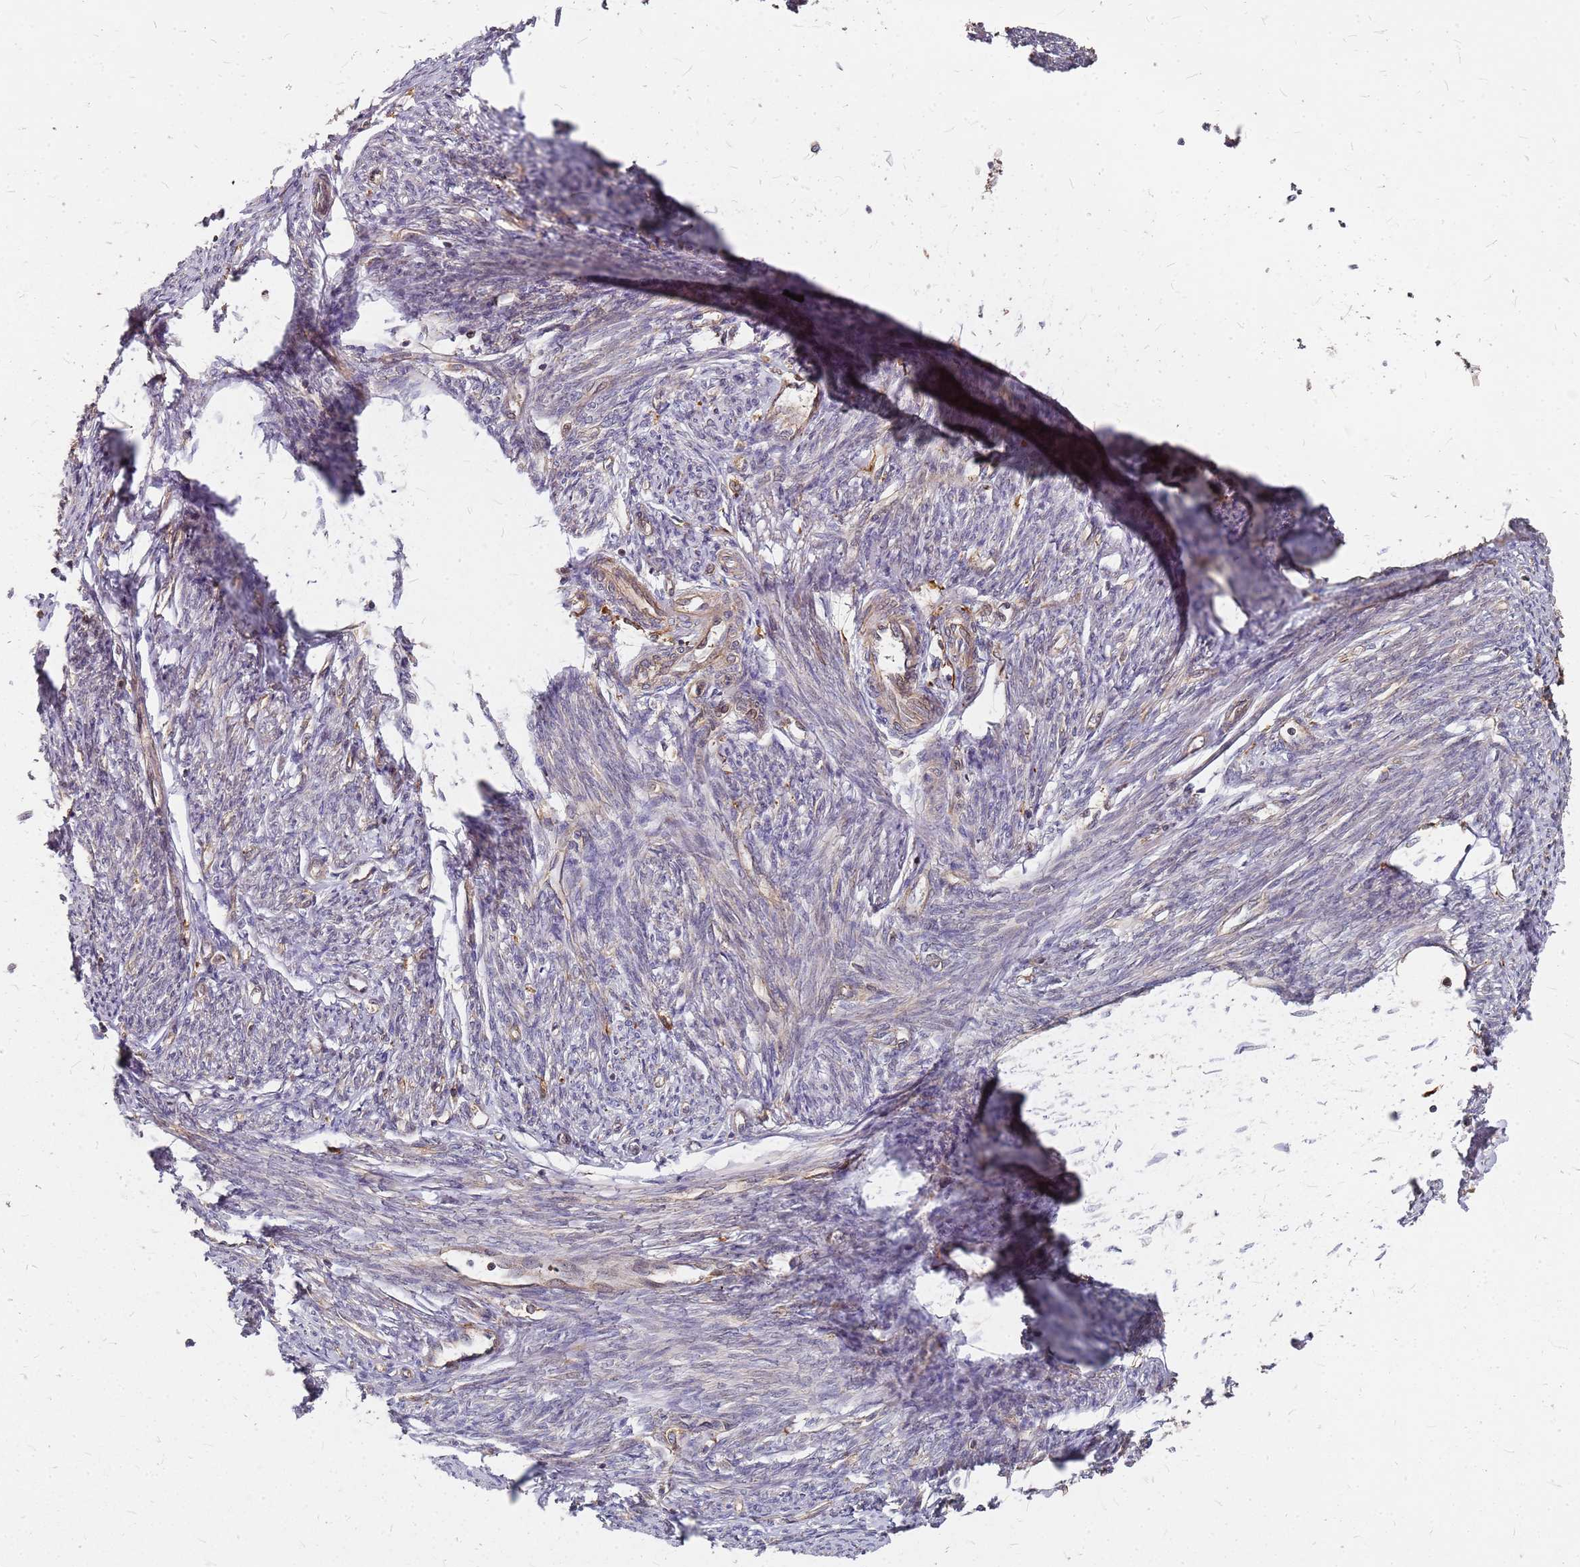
{"staining": {"intensity": "moderate", "quantity": "25%-75%", "location": "cytoplasmic/membranous"}, "tissue": "smooth muscle", "cell_type": "Smooth muscle cells", "image_type": "normal", "snomed": [{"axis": "morphology", "description": "Normal tissue, NOS"}, {"axis": "topography", "description": "Smooth muscle"}, {"axis": "topography", "description": "Uterus"}], "caption": "Protein analysis of normal smooth muscle displays moderate cytoplasmic/membranous positivity in approximately 25%-75% of smooth muscle cells.", "gene": "TRABD", "patient": {"sex": "female", "age": 59}}